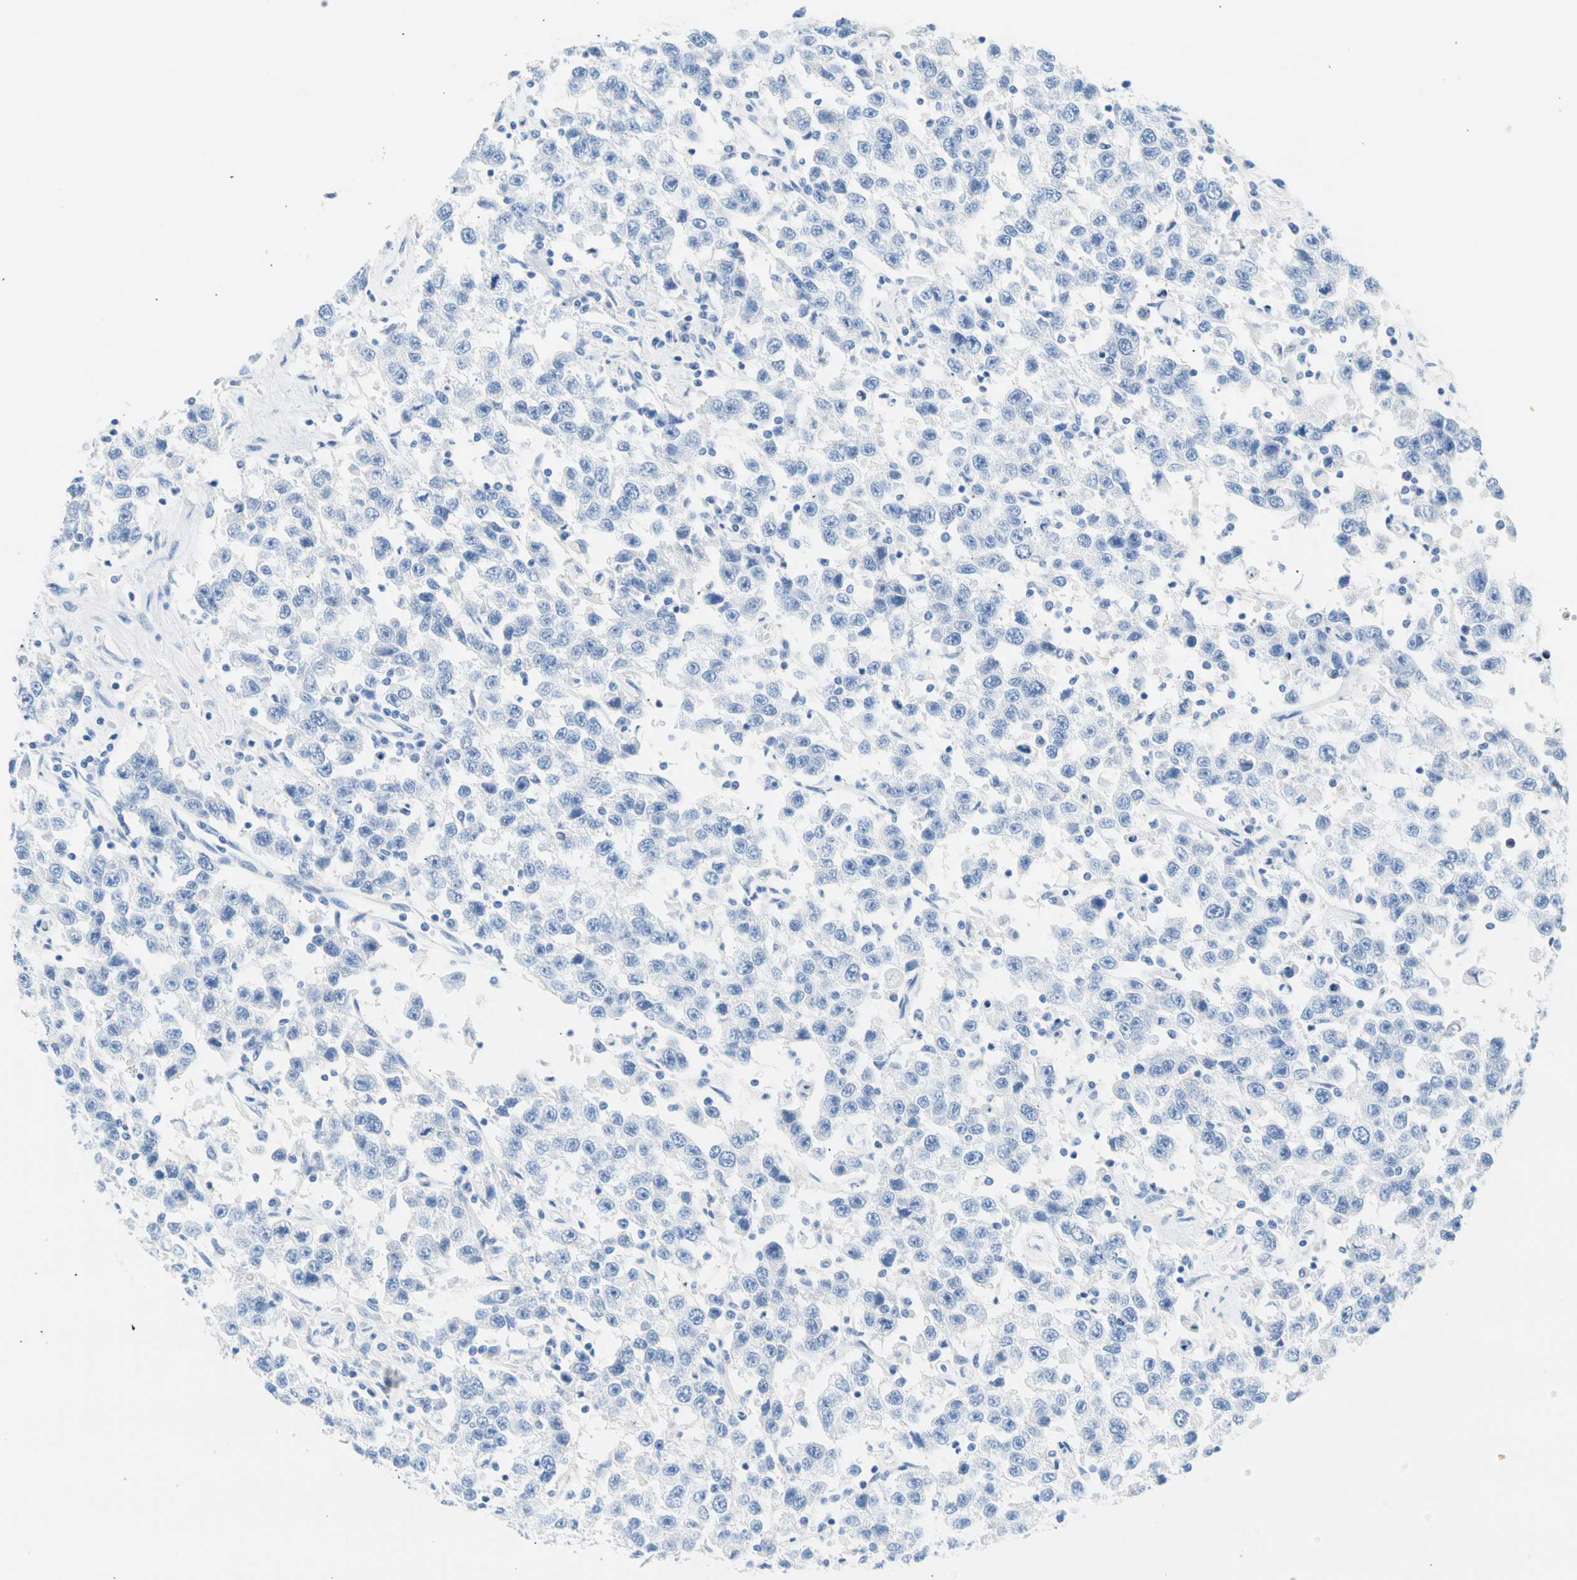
{"staining": {"intensity": "negative", "quantity": "none", "location": "none"}, "tissue": "testis cancer", "cell_type": "Tumor cells", "image_type": "cancer", "snomed": [{"axis": "morphology", "description": "Seminoma, NOS"}, {"axis": "topography", "description": "Testis"}], "caption": "High power microscopy micrograph of an immunohistochemistry (IHC) histopathology image of testis cancer (seminoma), revealing no significant staining in tumor cells.", "gene": "CEL", "patient": {"sex": "male", "age": 41}}